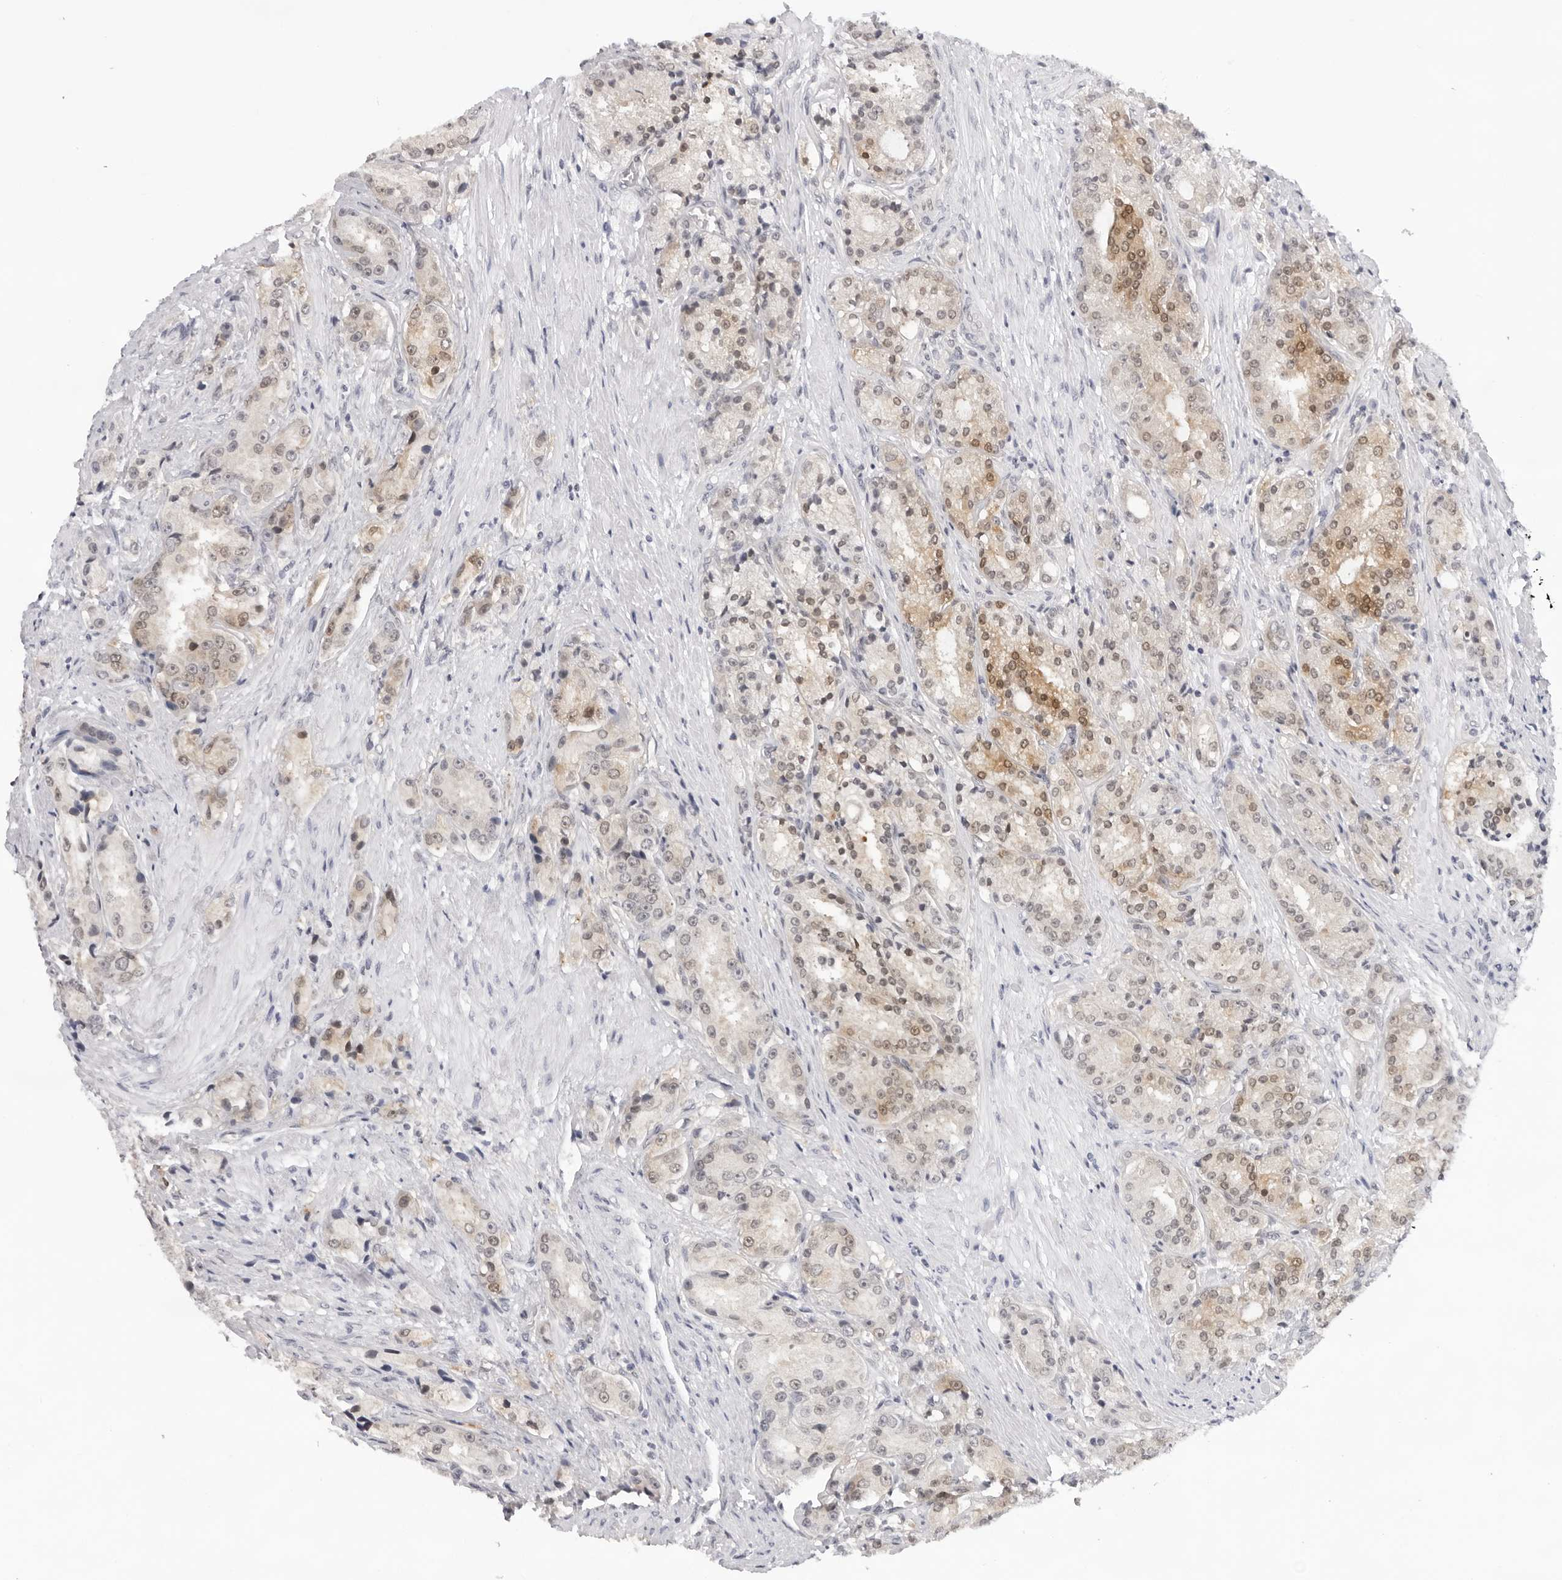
{"staining": {"intensity": "moderate", "quantity": "<25%", "location": "cytoplasmic/membranous,nuclear"}, "tissue": "prostate cancer", "cell_type": "Tumor cells", "image_type": "cancer", "snomed": [{"axis": "morphology", "description": "Adenocarcinoma, High grade"}, {"axis": "topography", "description": "Prostate"}], "caption": "Protein analysis of adenocarcinoma (high-grade) (prostate) tissue reveals moderate cytoplasmic/membranous and nuclear staining in approximately <25% of tumor cells.", "gene": "CASP7", "patient": {"sex": "male", "age": 60}}